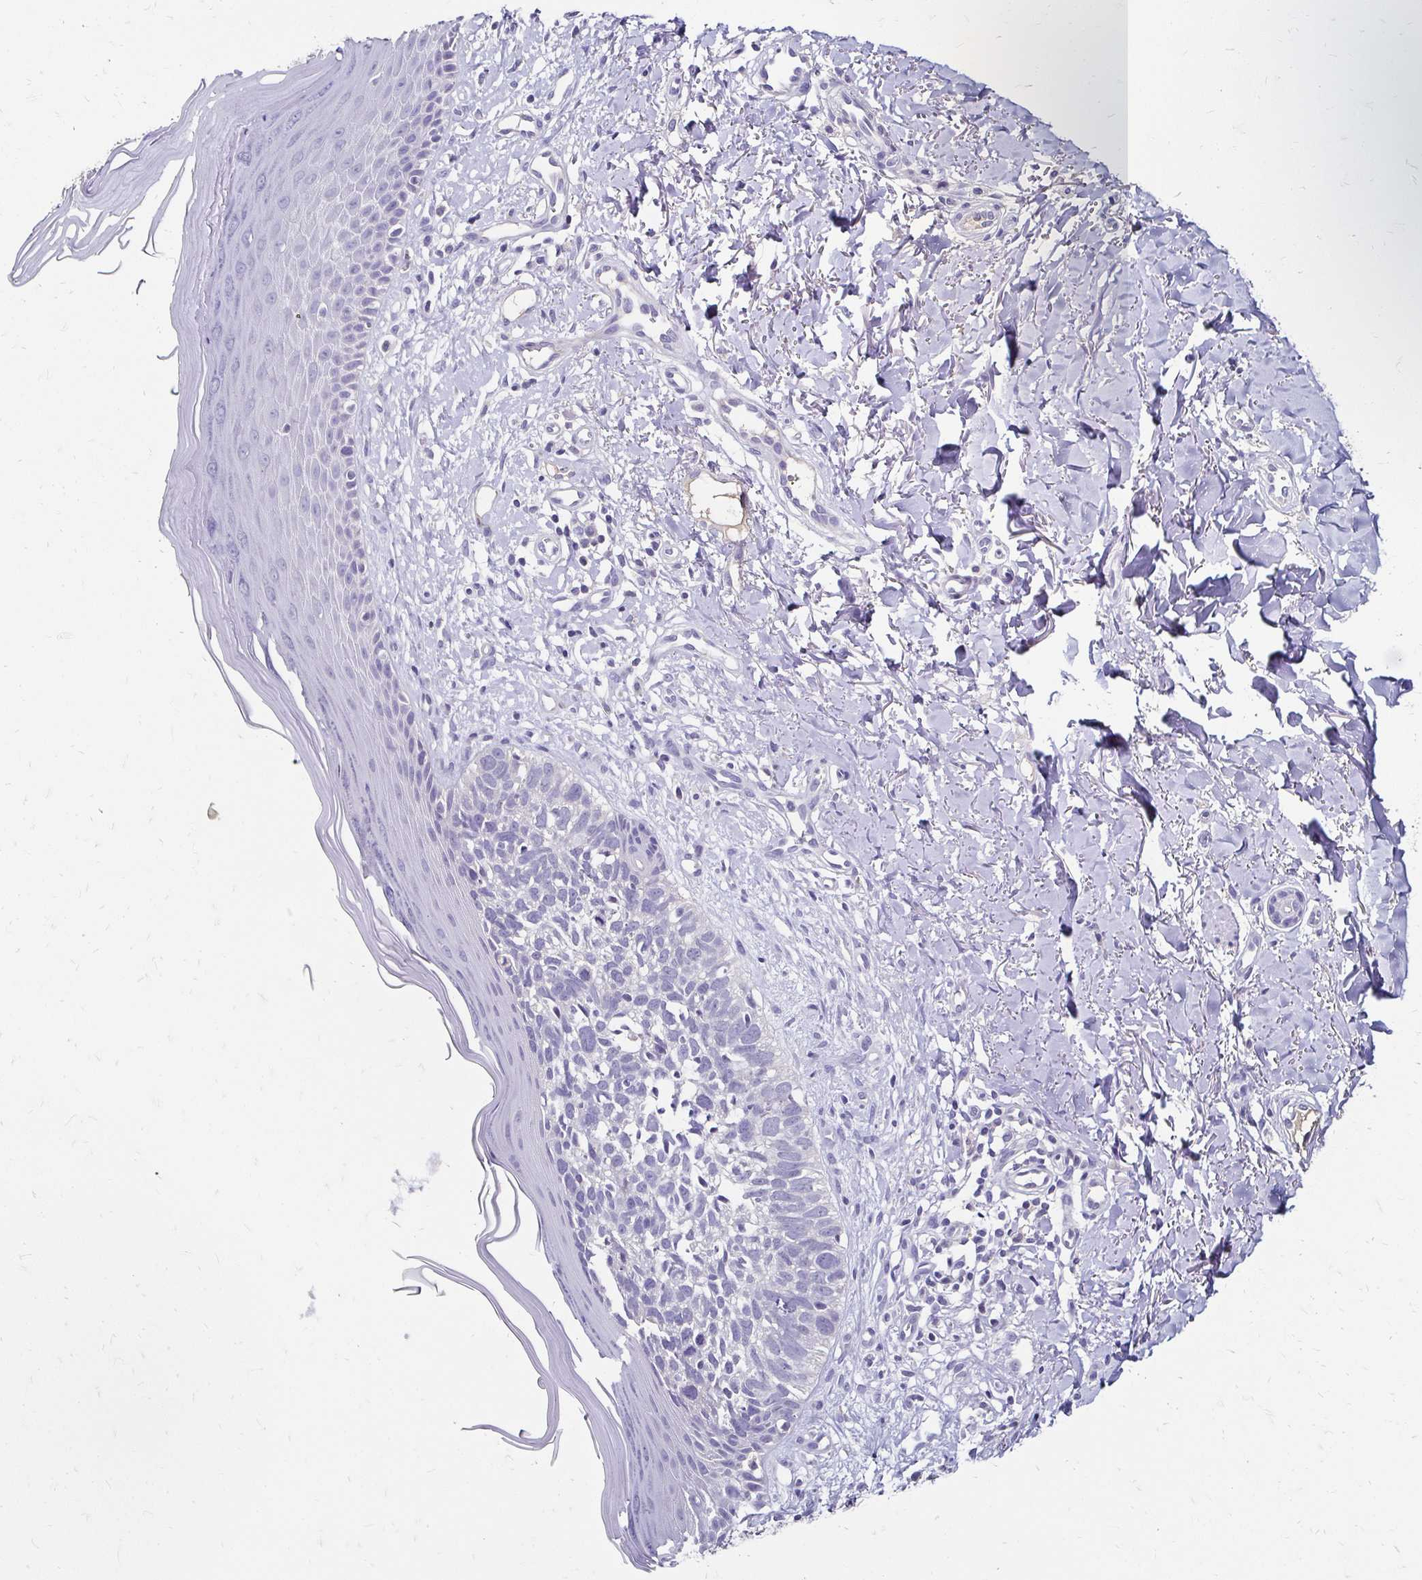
{"staining": {"intensity": "negative", "quantity": "none", "location": "none"}, "tissue": "skin cancer", "cell_type": "Tumor cells", "image_type": "cancer", "snomed": [{"axis": "morphology", "description": "Basal cell carcinoma"}, {"axis": "topography", "description": "Skin"}], "caption": "Skin cancer was stained to show a protein in brown. There is no significant expression in tumor cells.", "gene": "SCG3", "patient": {"sex": "female", "age": 45}}